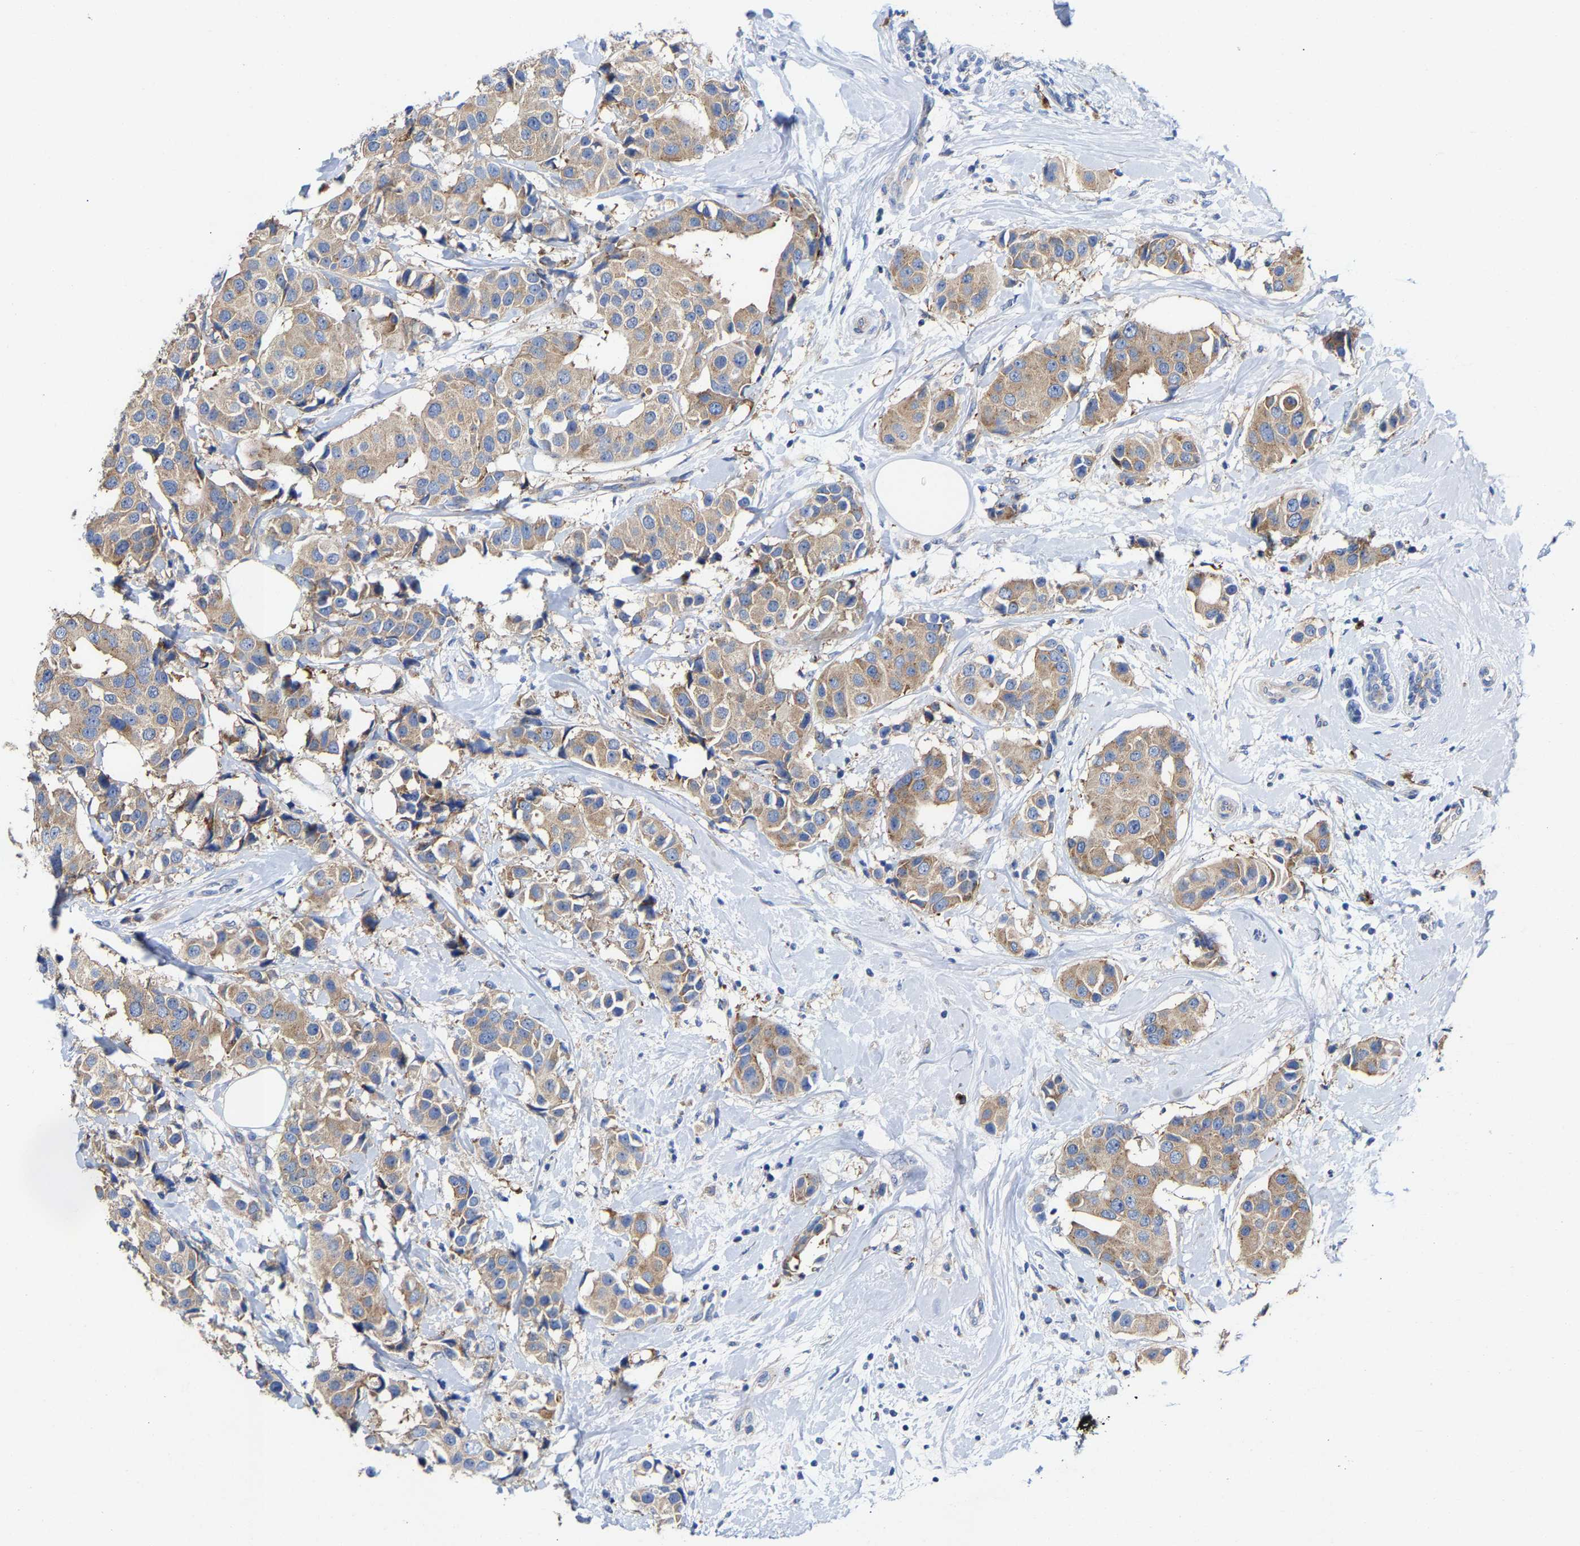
{"staining": {"intensity": "moderate", "quantity": ">75%", "location": "cytoplasmic/membranous"}, "tissue": "breast cancer", "cell_type": "Tumor cells", "image_type": "cancer", "snomed": [{"axis": "morphology", "description": "Normal tissue, NOS"}, {"axis": "morphology", "description": "Duct carcinoma"}, {"axis": "topography", "description": "Breast"}], "caption": "Immunohistochemistry of breast cancer (intraductal carcinoma) shows medium levels of moderate cytoplasmic/membranous staining in about >75% of tumor cells. (DAB (3,3'-diaminobenzidine) = brown stain, brightfield microscopy at high magnification).", "gene": "PPP1R15A", "patient": {"sex": "female", "age": 39}}